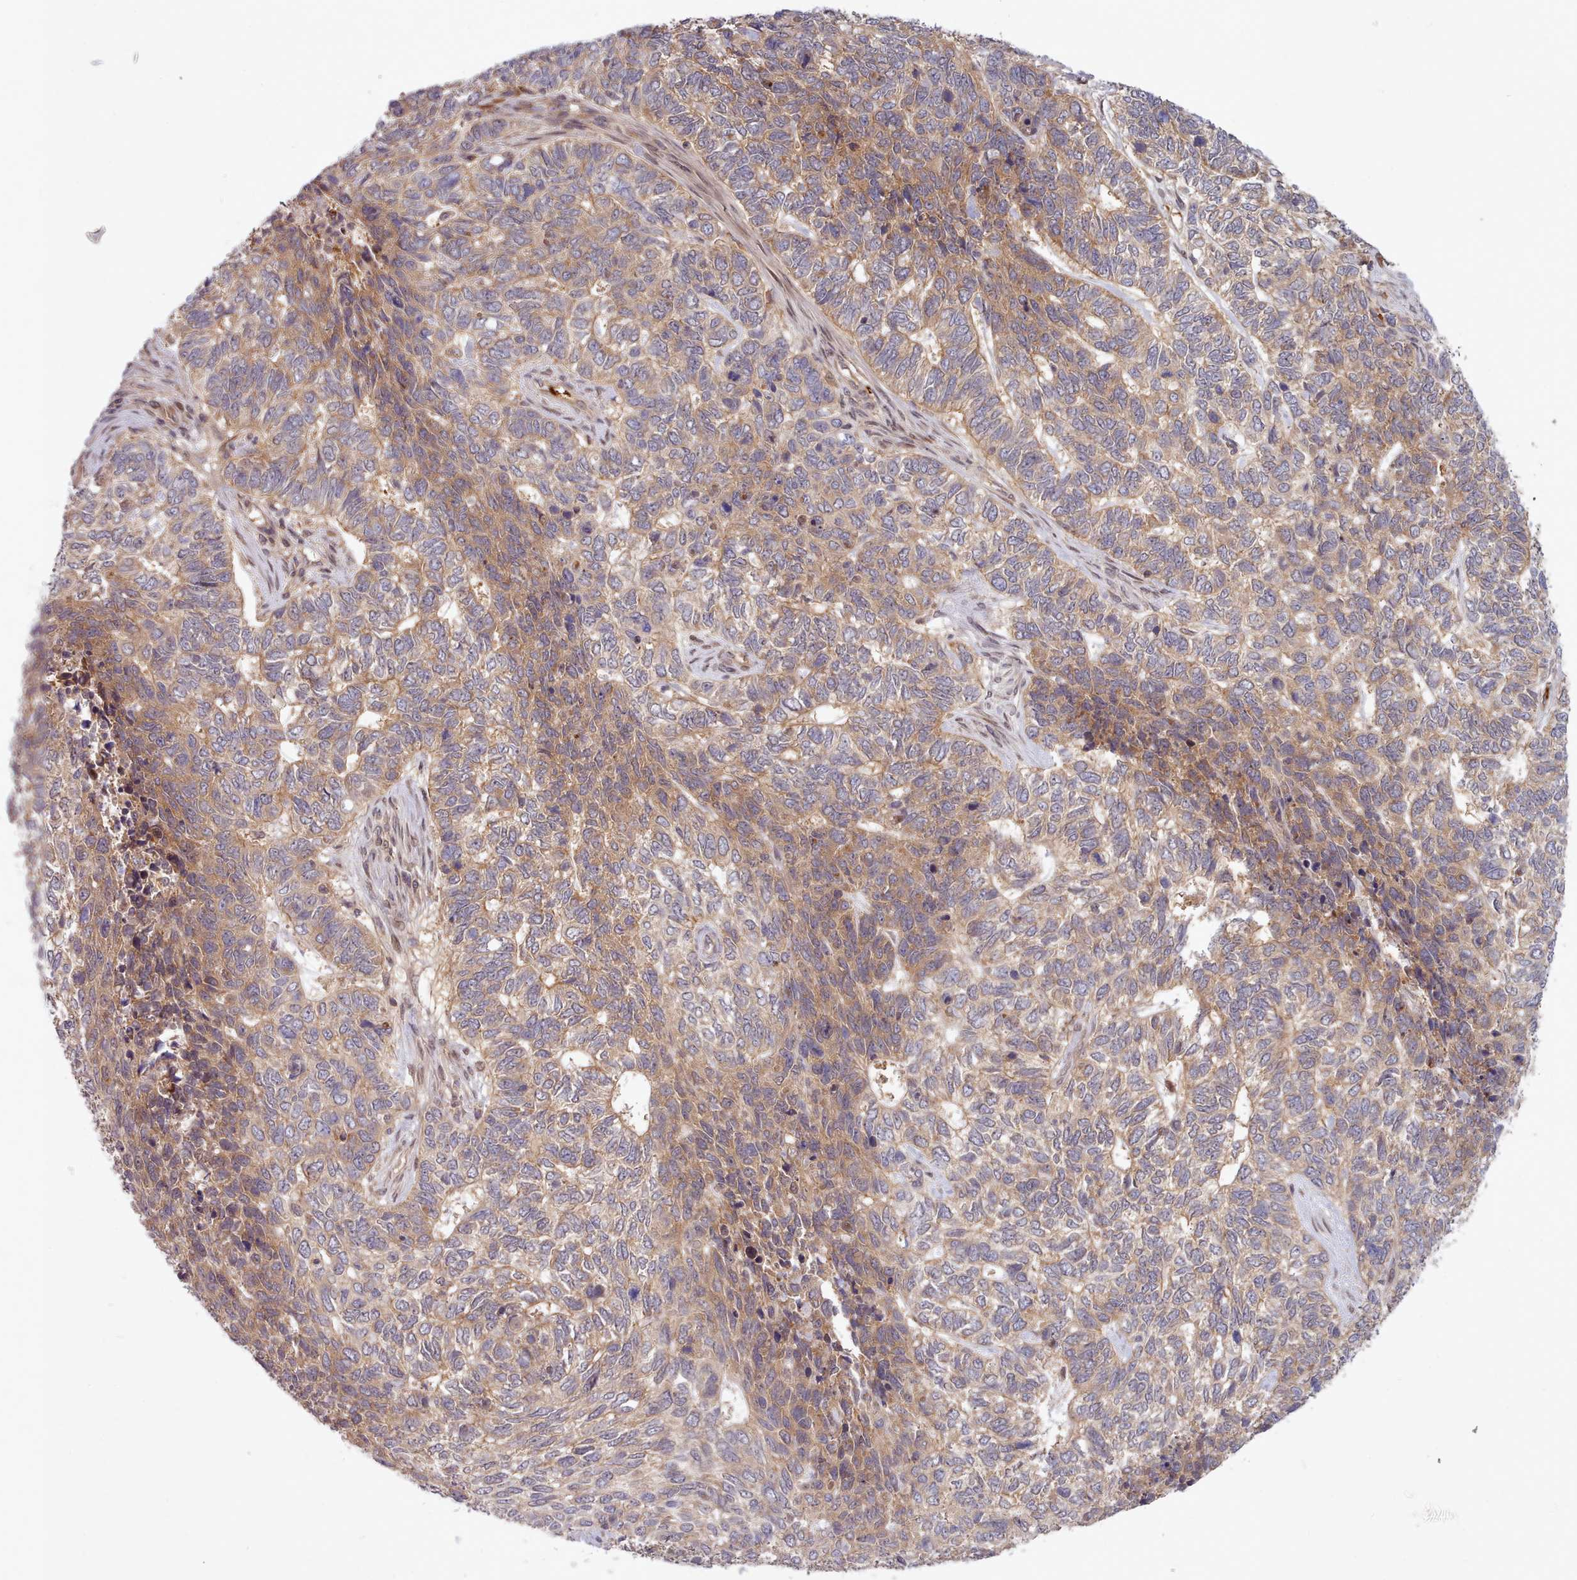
{"staining": {"intensity": "moderate", "quantity": "25%-75%", "location": "cytoplasmic/membranous"}, "tissue": "skin cancer", "cell_type": "Tumor cells", "image_type": "cancer", "snomed": [{"axis": "morphology", "description": "Basal cell carcinoma"}, {"axis": "topography", "description": "Skin"}], "caption": "This is an image of IHC staining of basal cell carcinoma (skin), which shows moderate staining in the cytoplasmic/membranous of tumor cells.", "gene": "UBE2G1", "patient": {"sex": "female", "age": 65}}